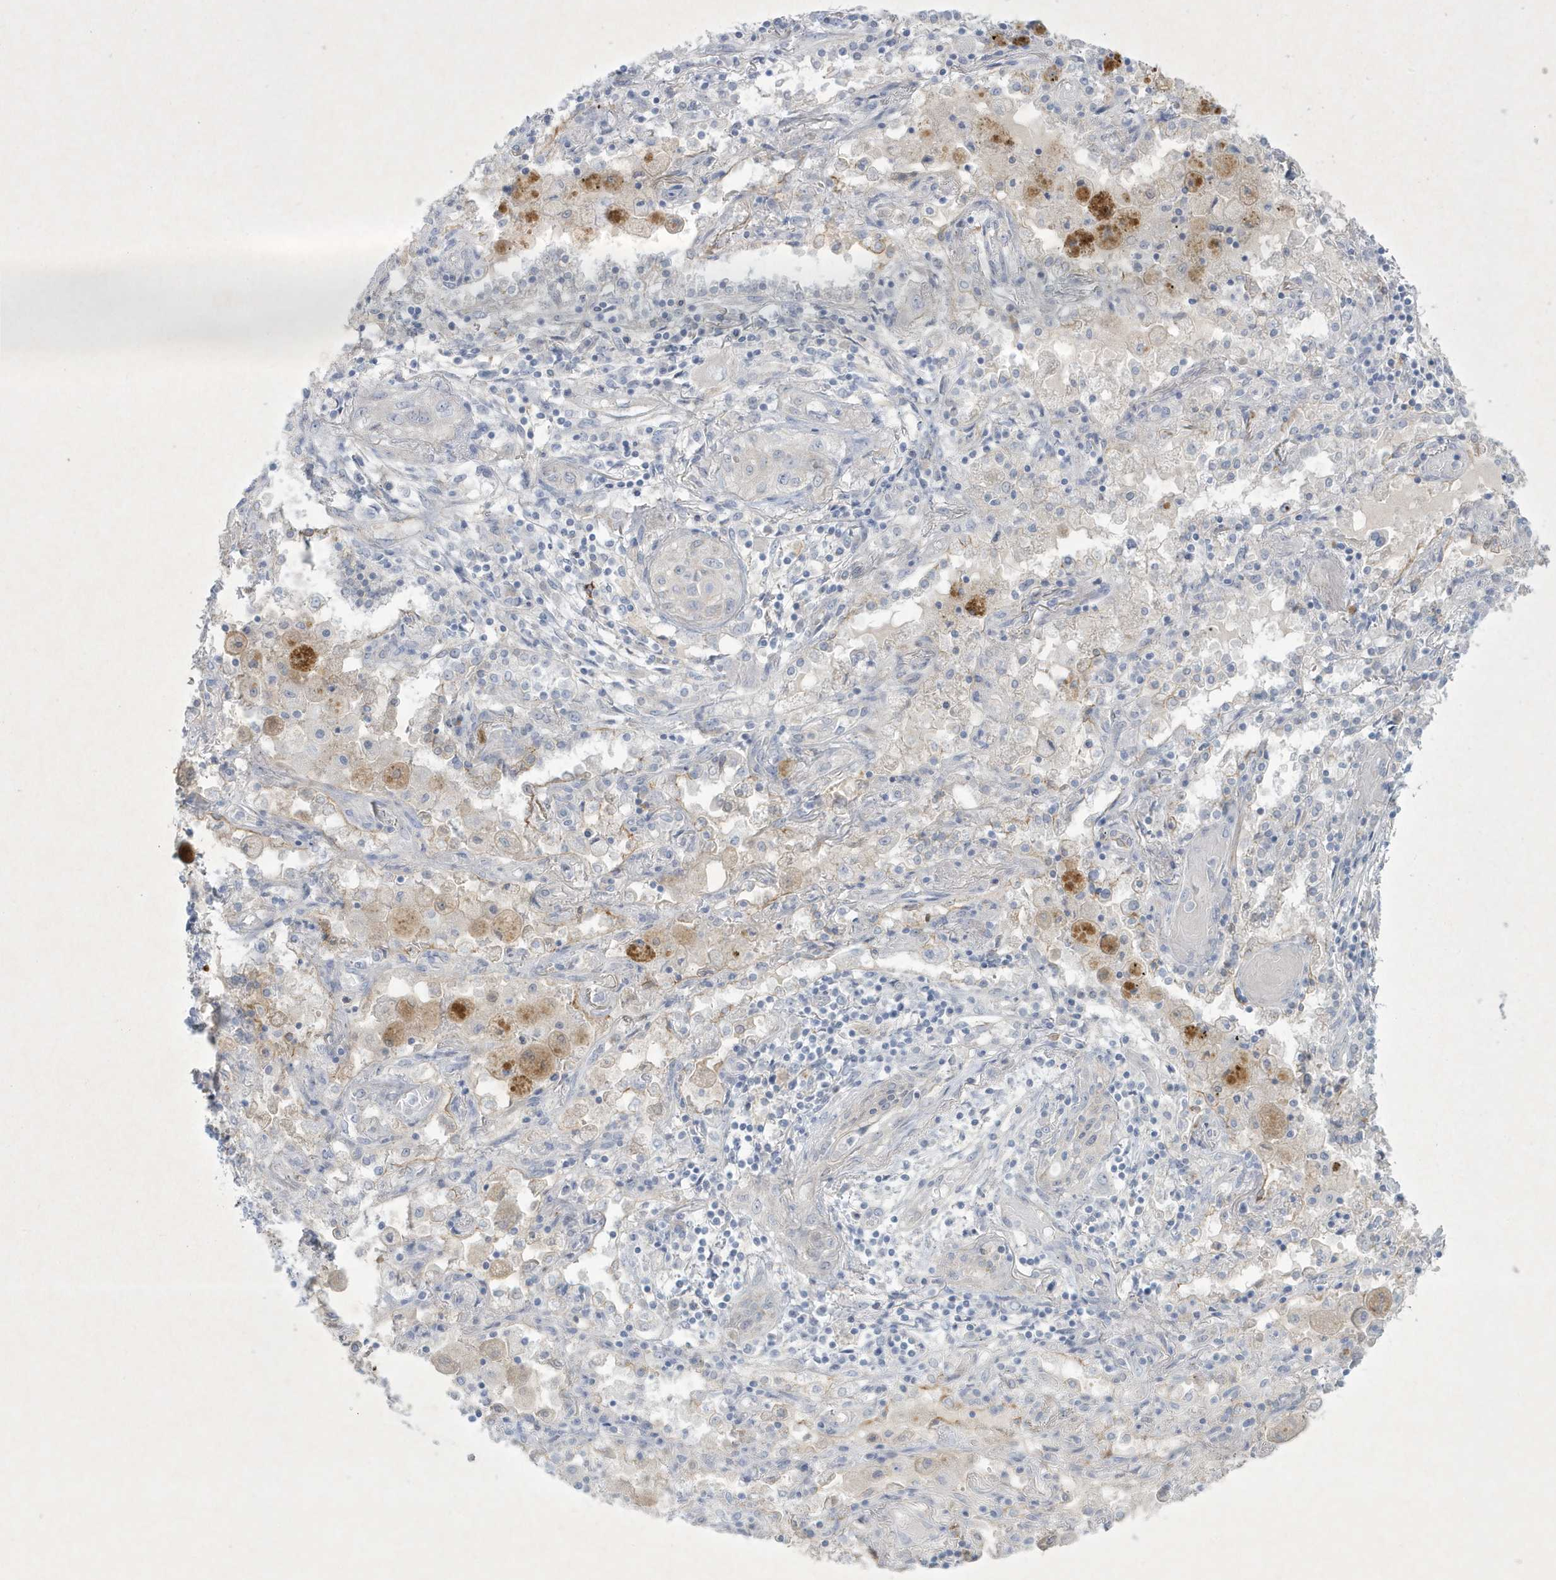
{"staining": {"intensity": "negative", "quantity": "none", "location": "none"}, "tissue": "lung cancer", "cell_type": "Tumor cells", "image_type": "cancer", "snomed": [{"axis": "morphology", "description": "Squamous cell carcinoma, NOS"}, {"axis": "topography", "description": "Lung"}], "caption": "Tumor cells are negative for brown protein staining in lung cancer.", "gene": "CCDC24", "patient": {"sex": "female", "age": 47}}